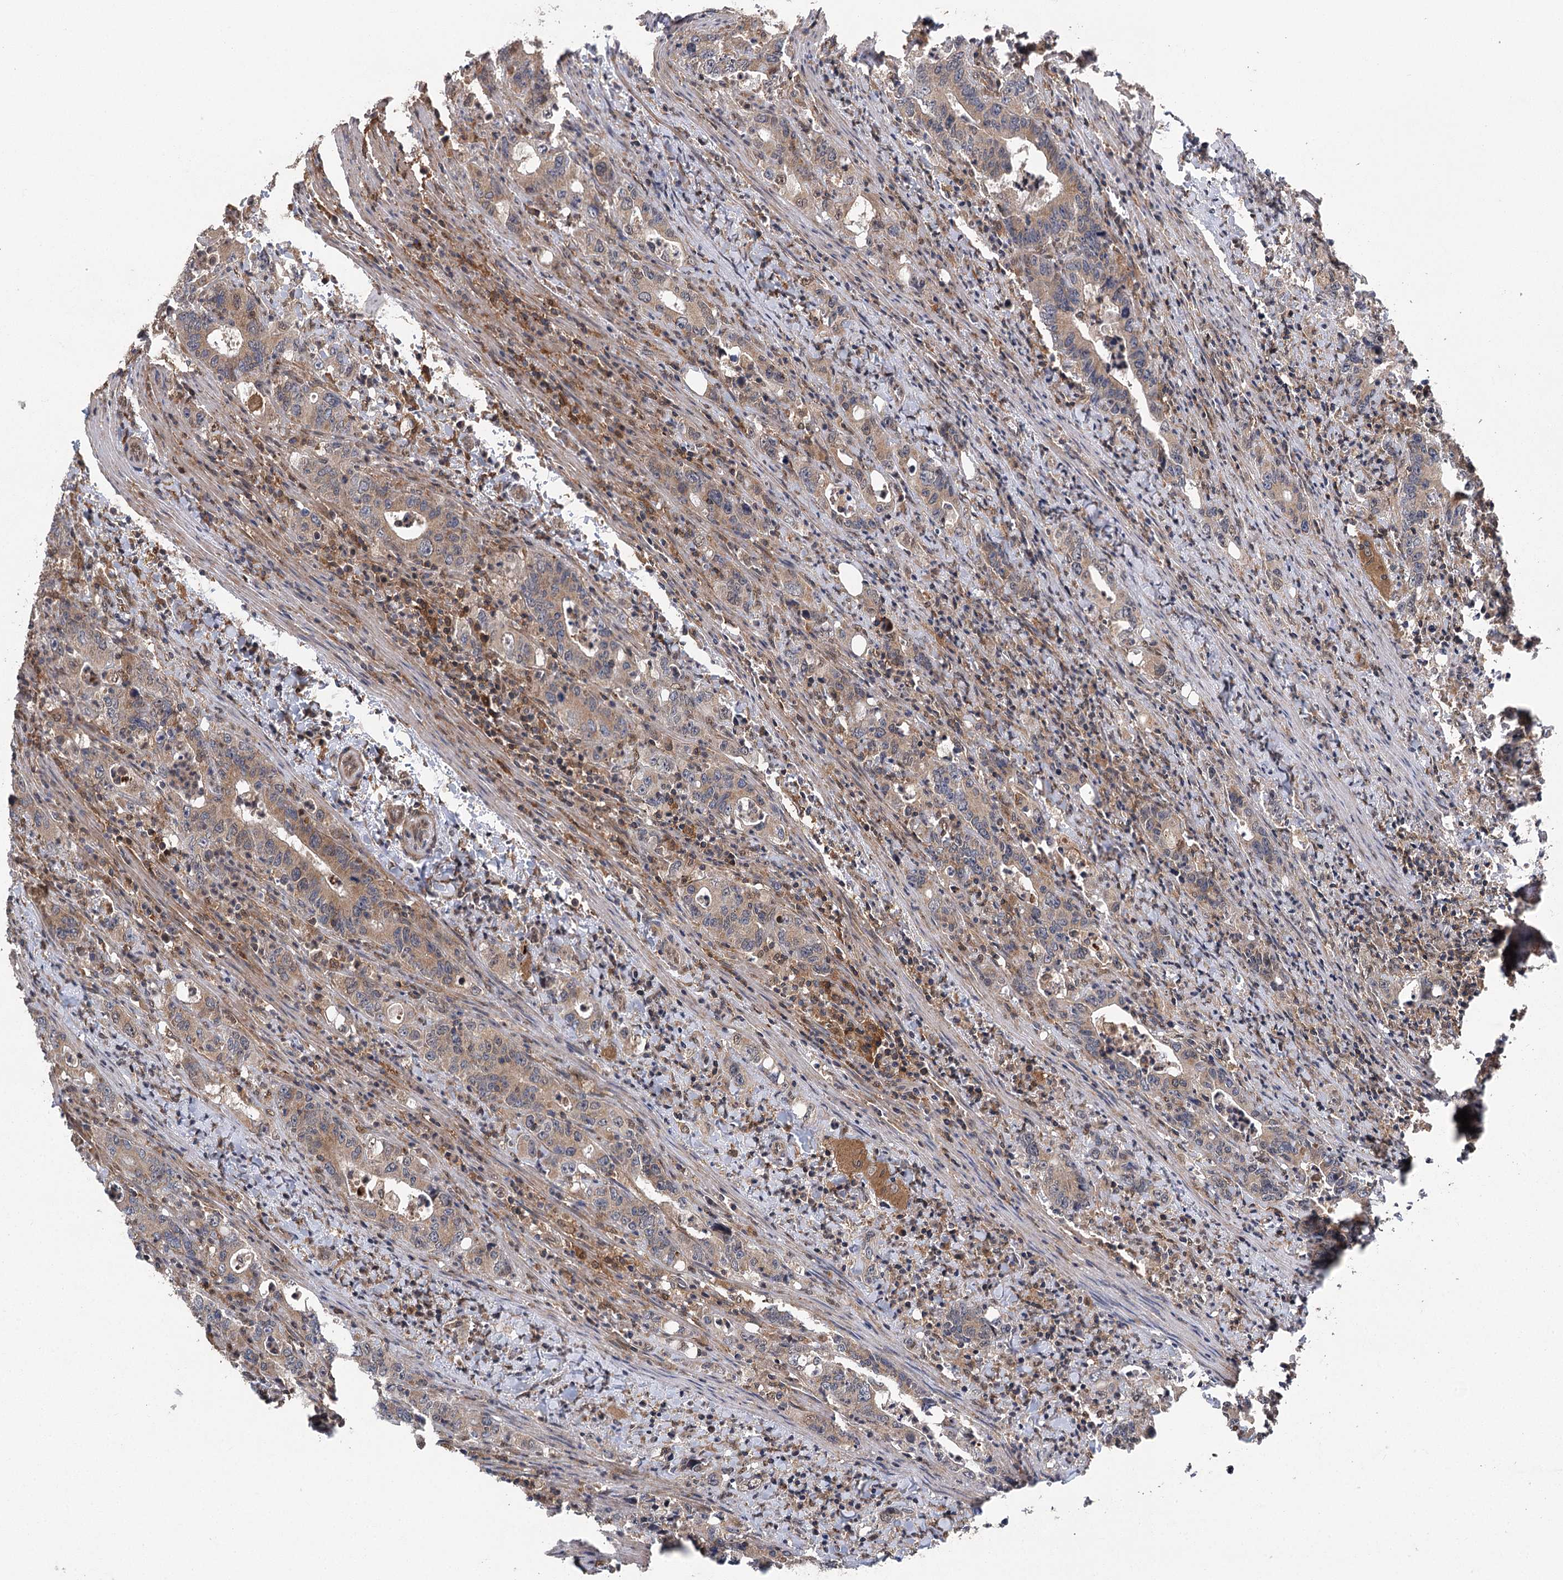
{"staining": {"intensity": "weak", "quantity": "25%-75%", "location": "cytoplasmic/membranous"}, "tissue": "colorectal cancer", "cell_type": "Tumor cells", "image_type": "cancer", "snomed": [{"axis": "morphology", "description": "Adenocarcinoma, NOS"}, {"axis": "topography", "description": "Colon"}], "caption": "Weak cytoplasmic/membranous positivity is identified in about 25%-75% of tumor cells in colorectal cancer (adenocarcinoma).", "gene": "C12orf4", "patient": {"sex": "female", "age": 75}}